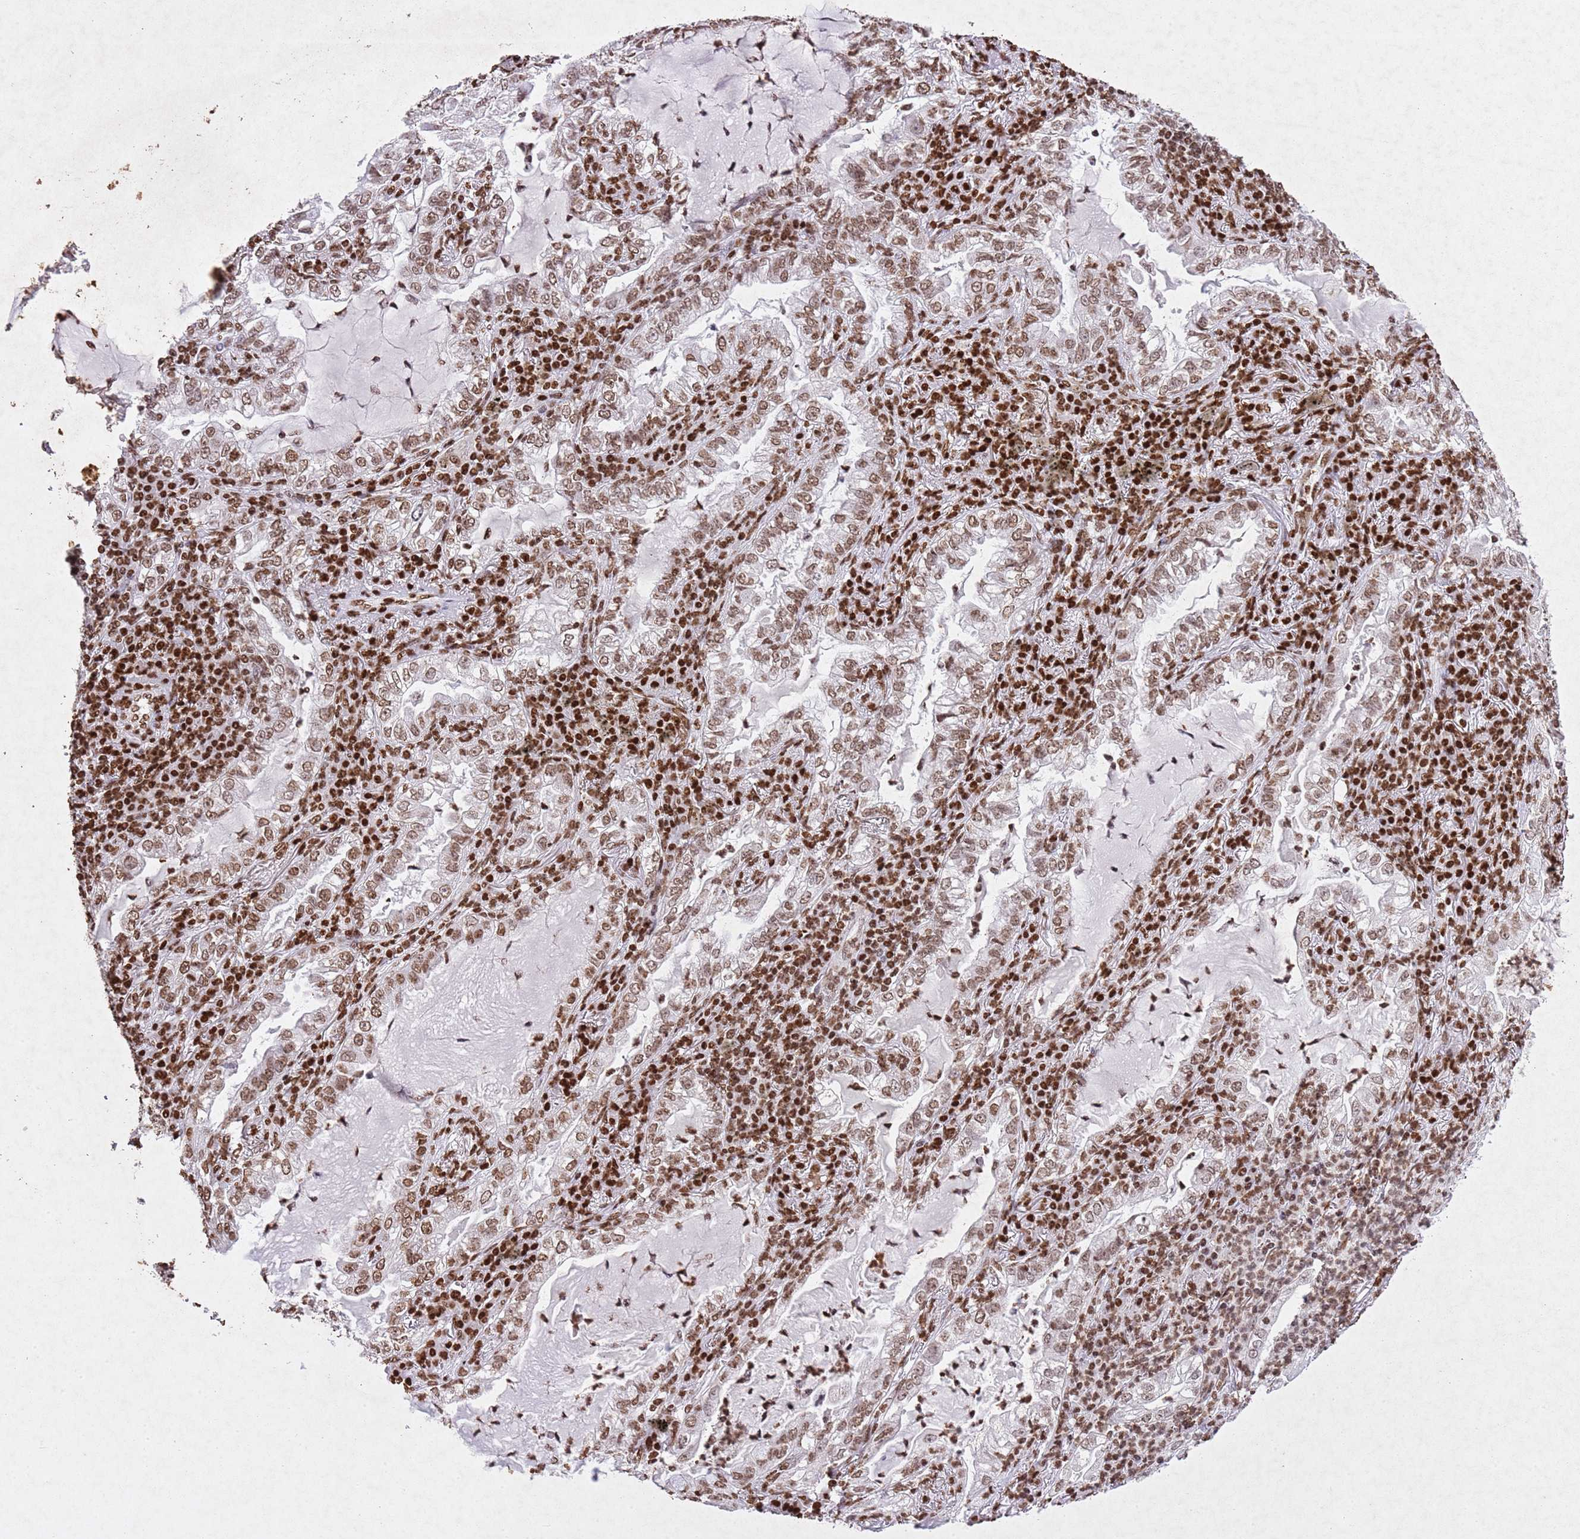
{"staining": {"intensity": "moderate", "quantity": ">75%", "location": "nuclear"}, "tissue": "lung cancer", "cell_type": "Tumor cells", "image_type": "cancer", "snomed": [{"axis": "morphology", "description": "Adenocarcinoma, NOS"}, {"axis": "topography", "description": "Lung"}], "caption": "A photomicrograph showing moderate nuclear staining in approximately >75% of tumor cells in lung cancer, as visualized by brown immunohistochemical staining.", "gene": "BMAL1", "patient": {"sex": "female", "age": 73}}